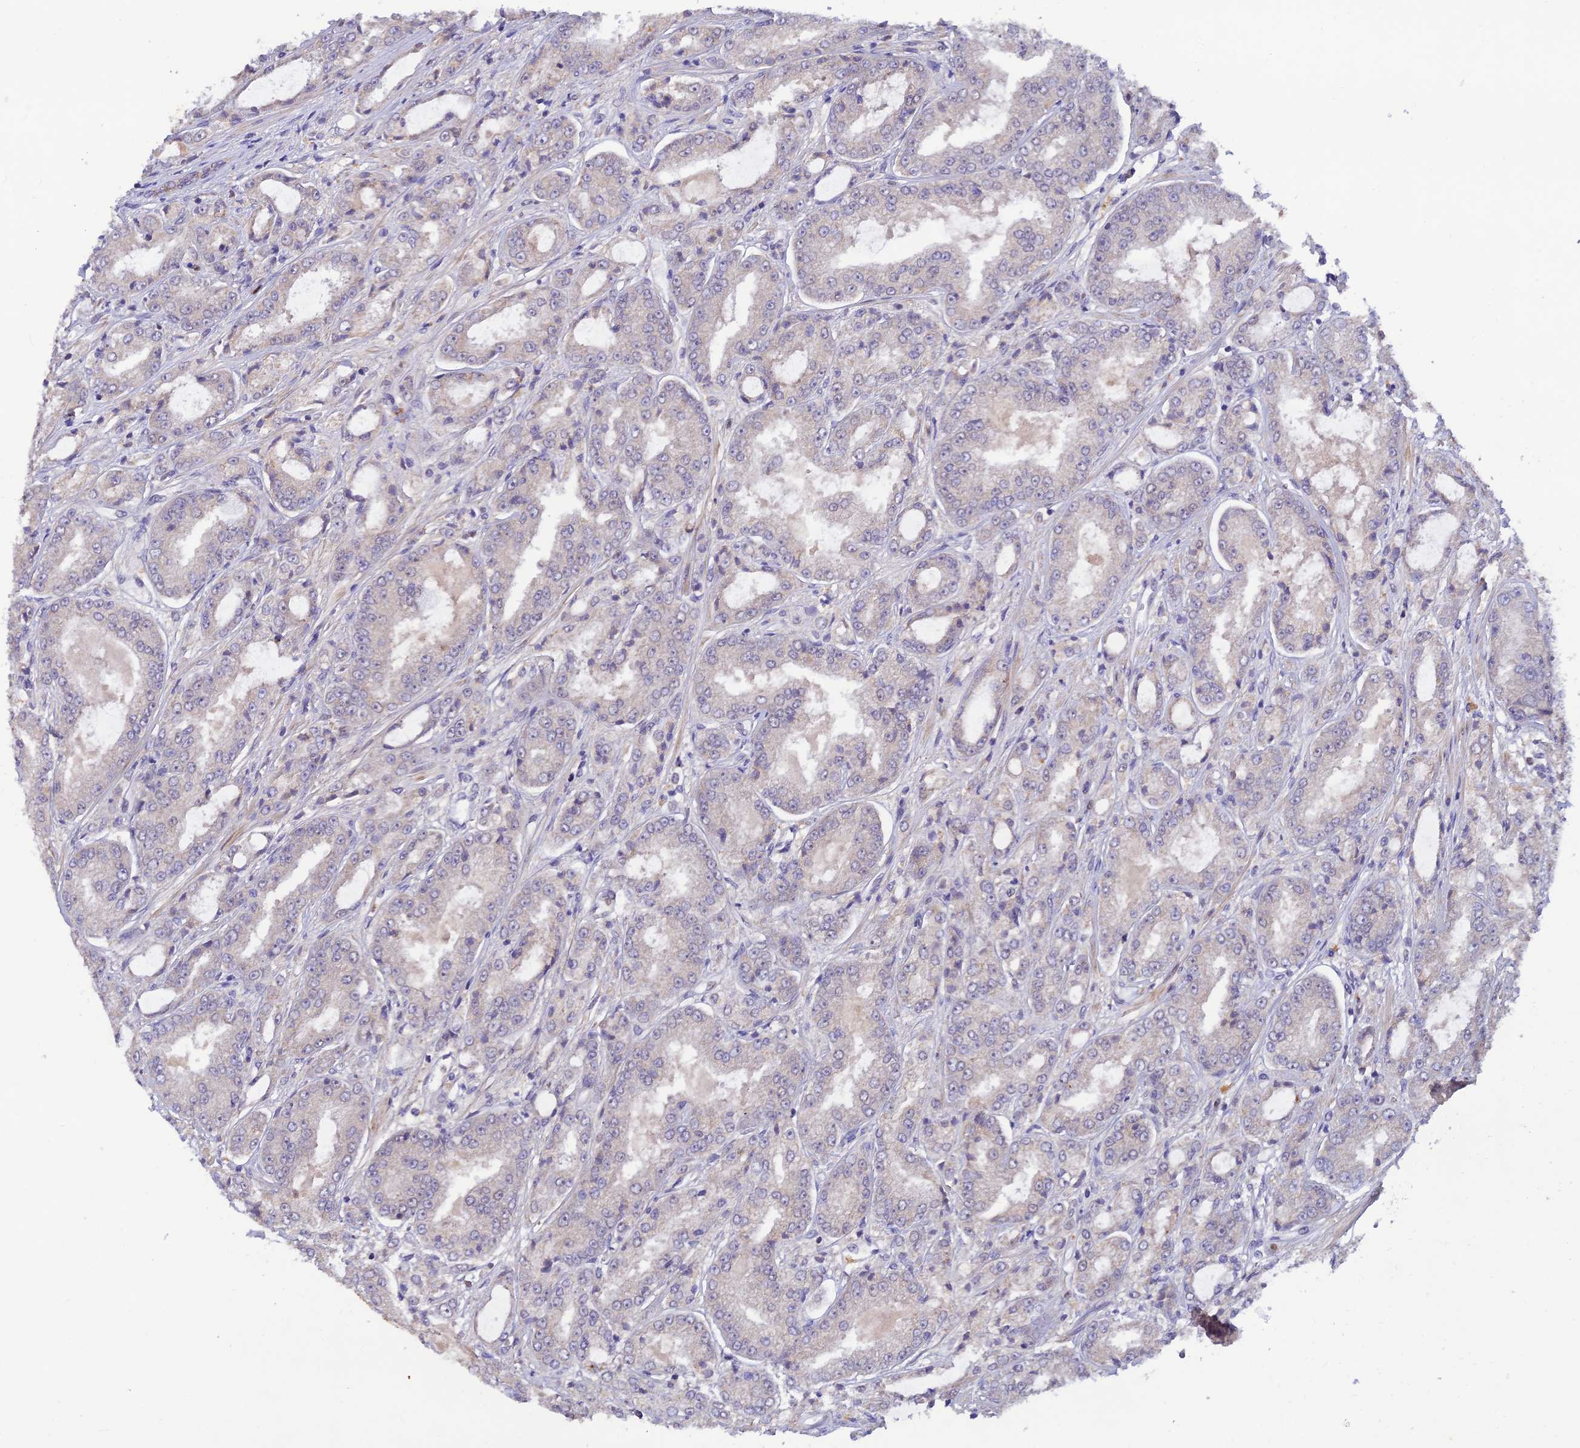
{"staining": {"intensity": "moderate", "quantity": "25%-75%", "location": "cytoplasmic/membranous"}, "tissue": "prostate cancer", "cell_type": "Tumor cells", "image_type": "cancer", "snomed": [{"axis": "morphology", "description": "Adenocarcinoma, High grade"}, {"axis": "topography", "description": "Prostate"}], "caption": "DAB immunohistochemical staining of human prostate adenocarcinoma (high-grade) demonstrates moderate cytoplasmic/membranous protein staining in approximately 25%-75% of tumor cells. Nuclei are stained in blue.", "gene": "FASTKD5", "patient": {"sex": "male", "age": 71}}